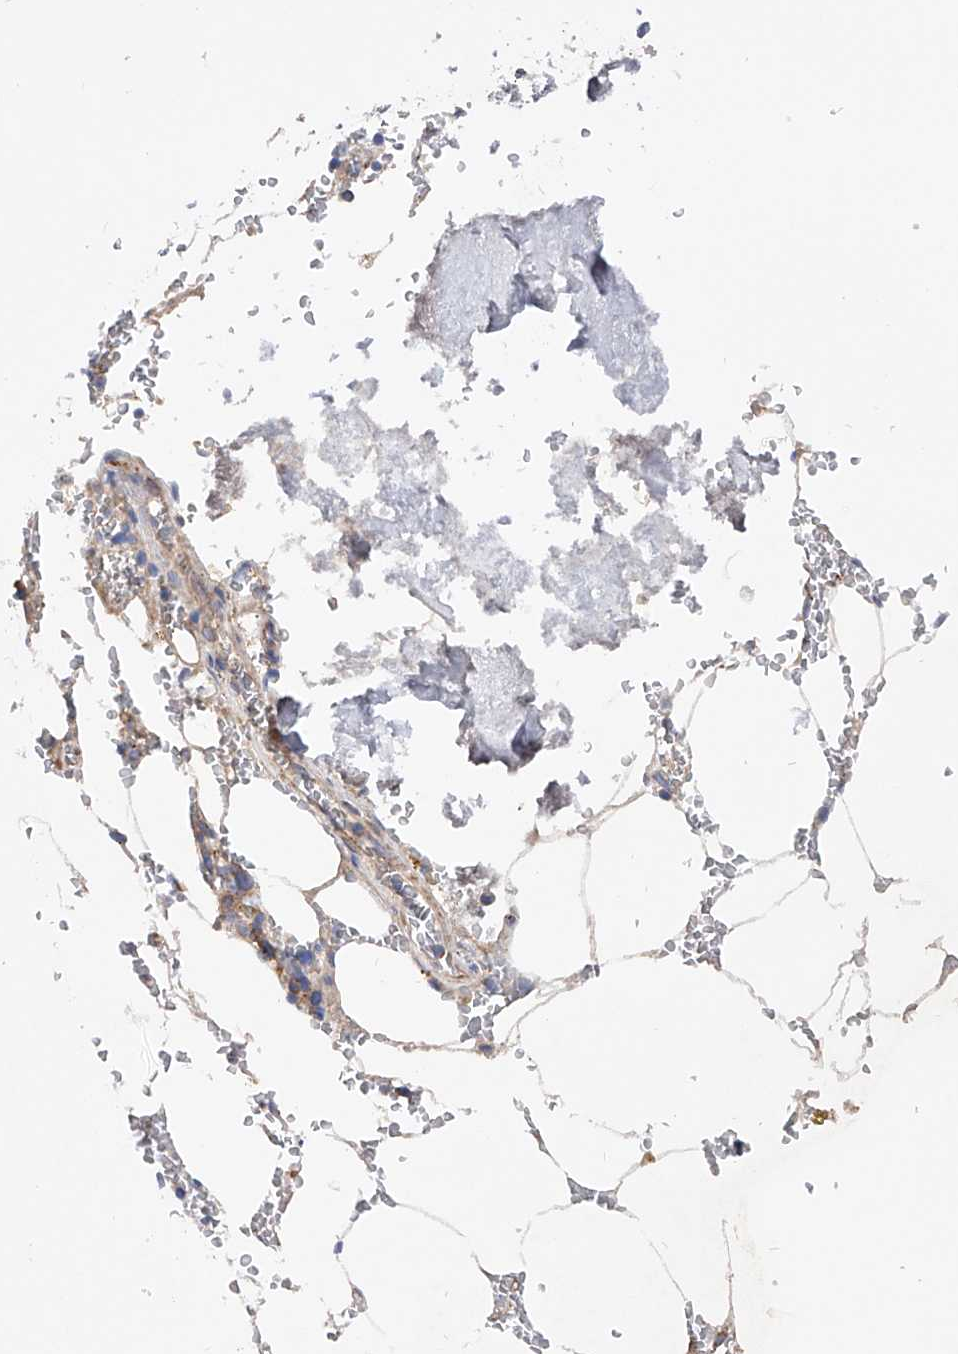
{"staining": {"intensity": "moderate", "quantity": "<25%", "location": "cytoplasmic/membranous"}, "tissue": "bone marrow", "cell_type": "Hematopoietic cells", "image_type": "normal", "snomed": [{"axis": "morphology", "description": "Normal tissue, NOS"}, {"axis": "topography", "description": "Bone marrow"}], "caption": "Hematopoietic cells exhibit moderate cytoplasmic/membranous positivity in approximately <25% of cells in unremarkable bone marrow.", "gene": "MLYCD", "patient": {"sex": "male", "age": 70}}